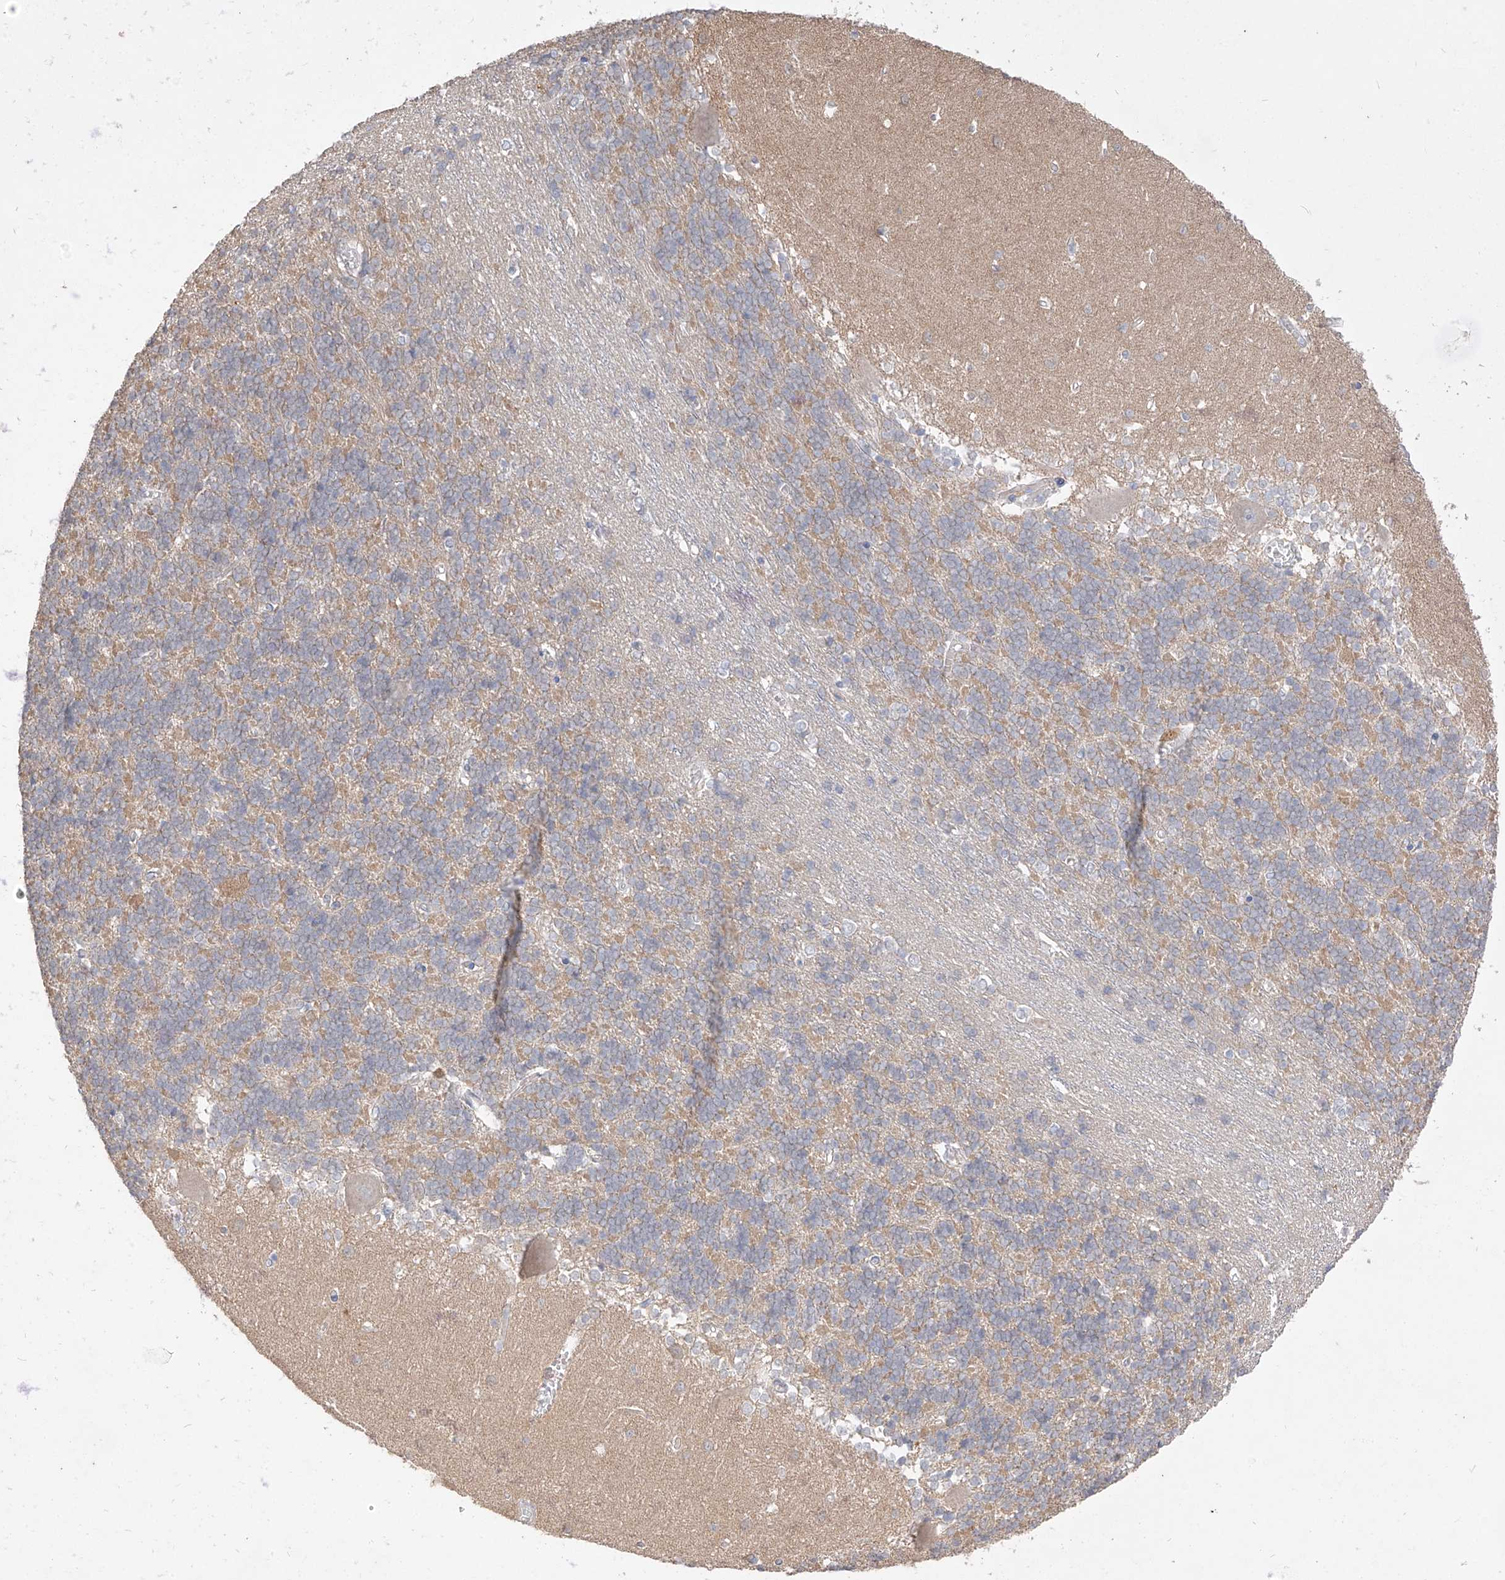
{"staining": {"intensity": "negative", "quantity": "none", "location": "none"}, "tissue": "cerebellum", "cell_type": "Cells in granular layer", "image_type": "normal", "snomed": [{"axis": "morphology", "description": "Normal tissue, NOS"}, {"axis": "topography", "description": "Cerebellum"}], "caption": "Immunohistochemistry (IHC) image of unremarkable cerebellum stained for a protein (brown), which reveals no expression in cells in granular layer.", "gene": "ZZEF1", "patient": {"sex": "male", "age": 37}}